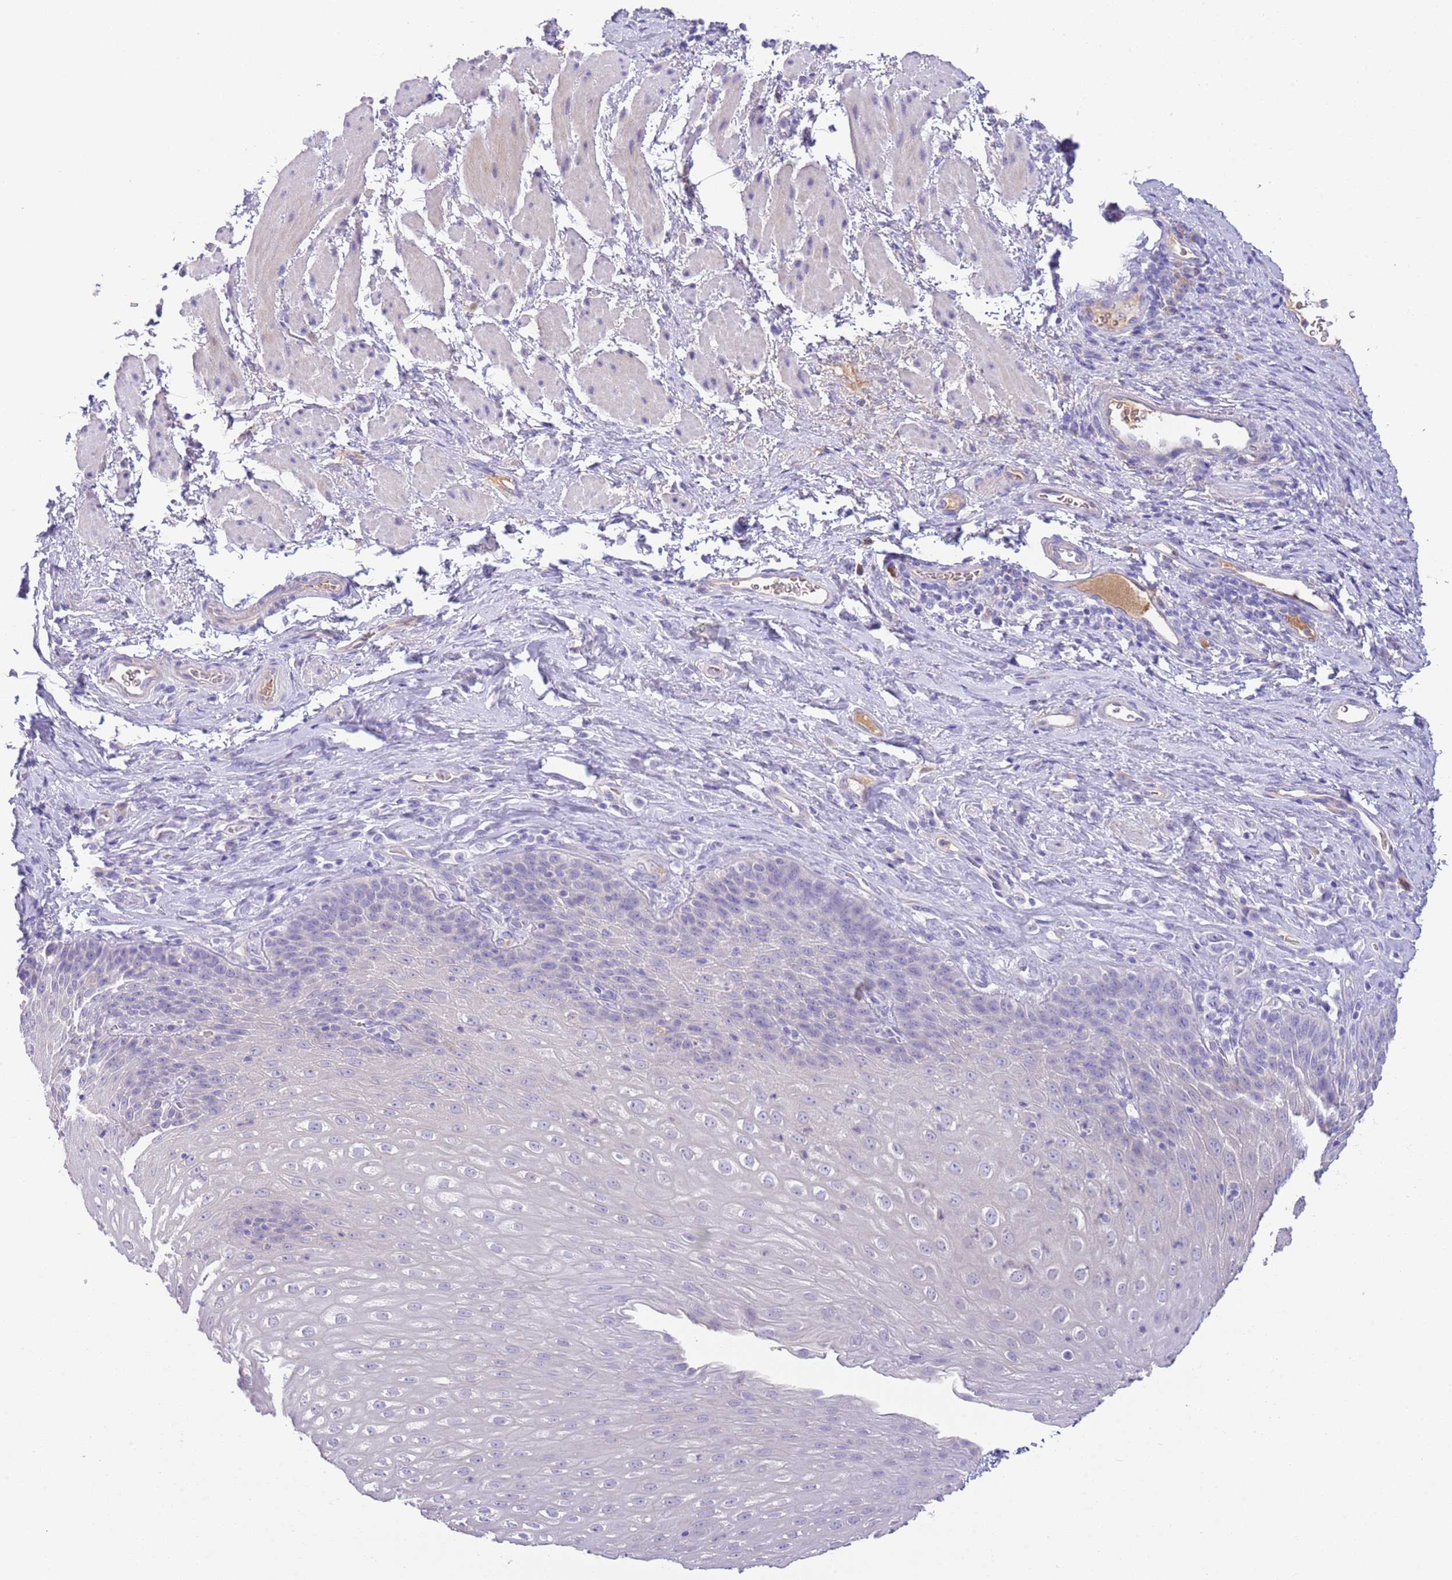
{"staining": {"intensity": "negative", "quantity": "none", "location": "none"}, "tissue": "esophagus", "cell_type": "Squamous epithelial cells", "image_type": "normal", "snomed": [{"axis": "morphology", "description": "Normal tissue, NOS"}, {"axis": "topography", "description": "Esophagus"}], "caption": "DAB (3,3'-diaminobenzidine) immunohistochemical staining of benign human esophagus shows no significant staining in squamous epithelial cells. The staining was performed using DAB (3,3'-diaminobenzidine) to visualize the protein expression in brown, while the nuclei were stained in blue with hematoxylin (Magnification: 20x).", "gene": "IGFL4", "patient": {"sex": "female", "age": 61}}